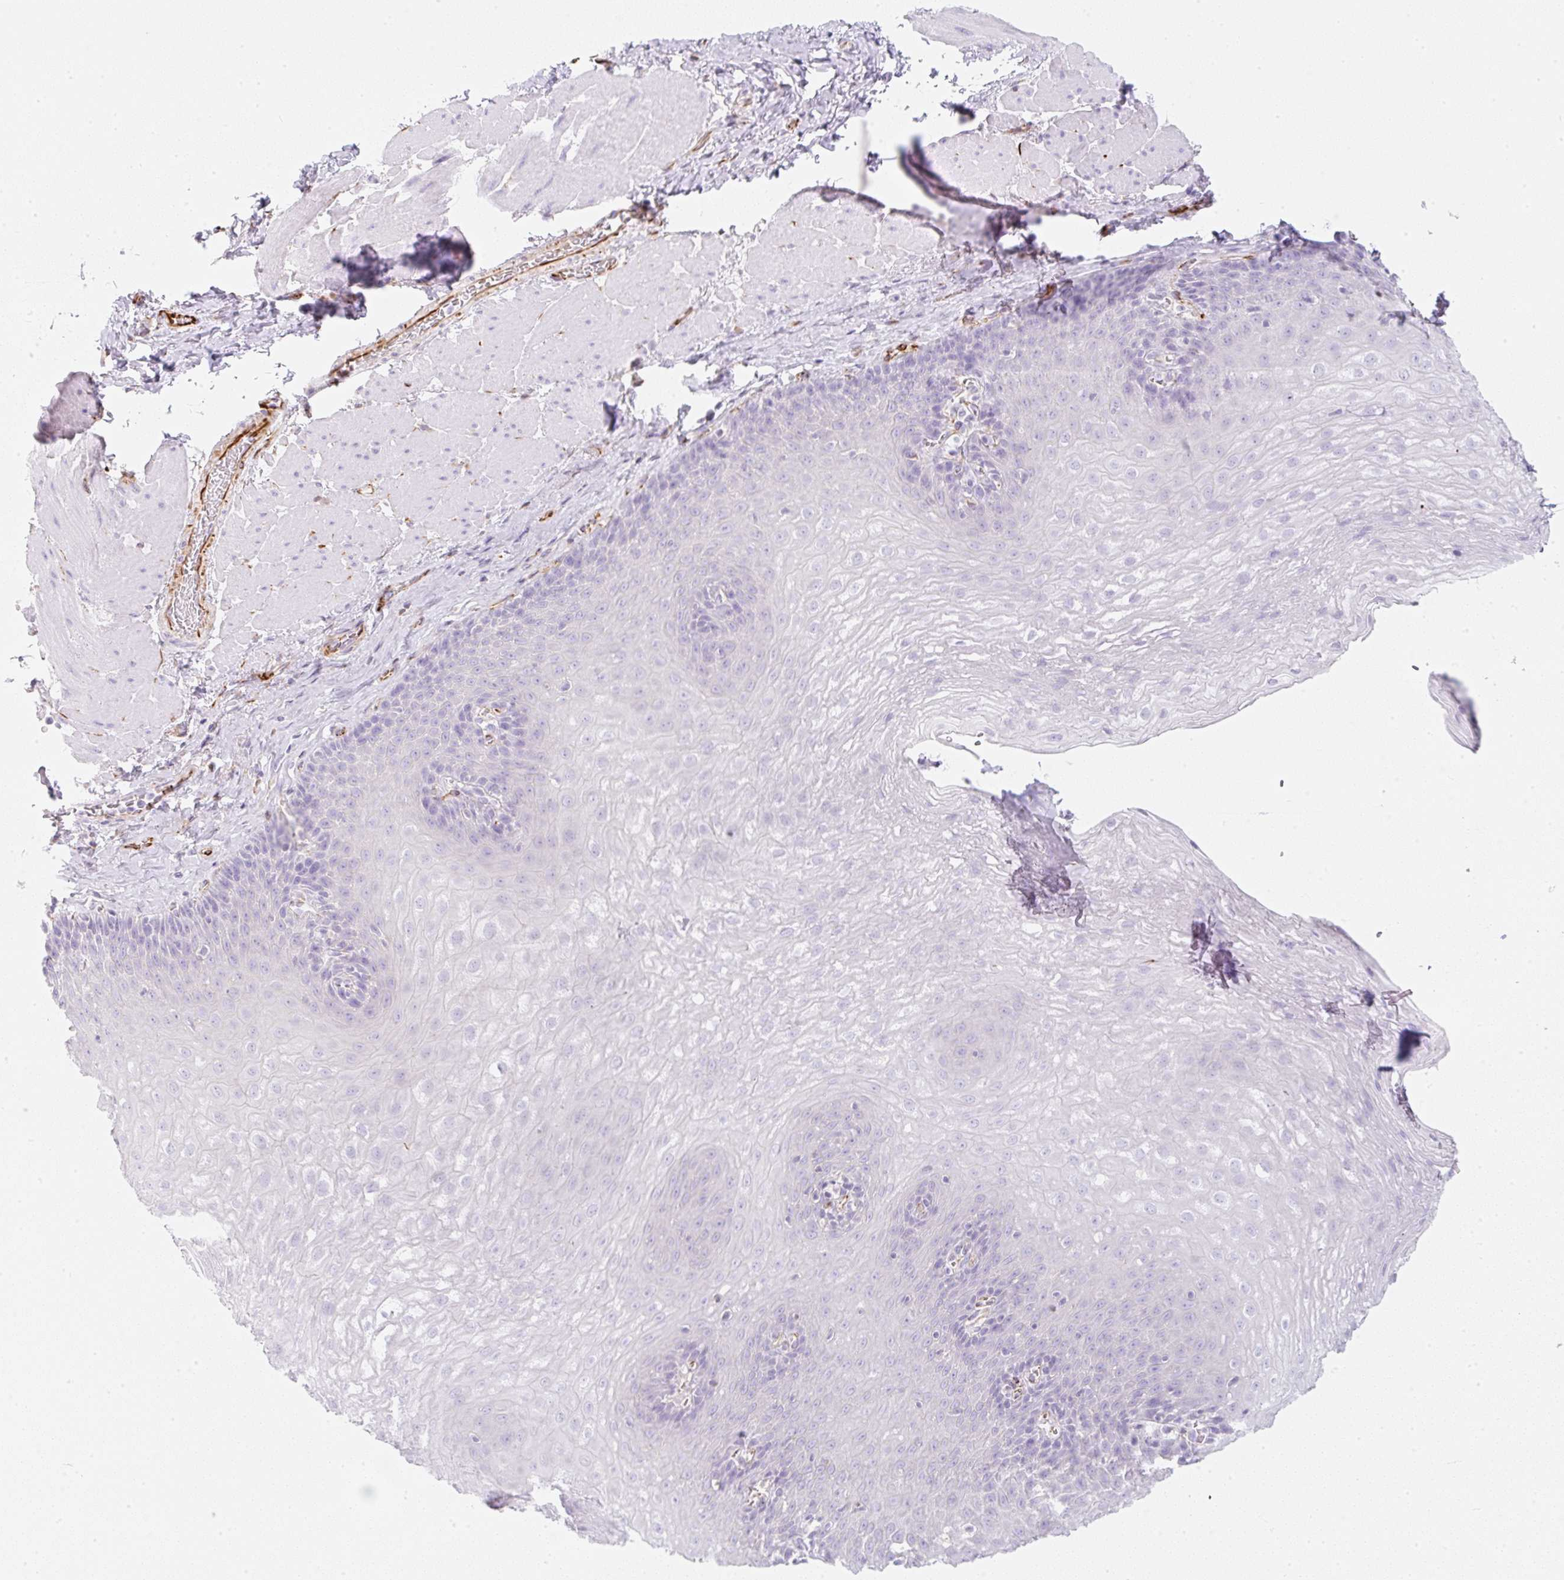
{"staining": {"intensity": "negative", "quantity": "none", "location": "none"}, "tissue": "esophagus", "cell_type": "Squamous epithelial cells", "image_type": "normal", "snomed": [{"axis": "morphology", "description": "Normal tissue, NOS"}, {"axis": "topography", "description": "Esophagus"}], "caption": "Esophagus stained for a protein using IHC shows no positivity squamous epithelial cells.", "gene": "ZNF689", "patient": {"sex": "female", "age": 66}}